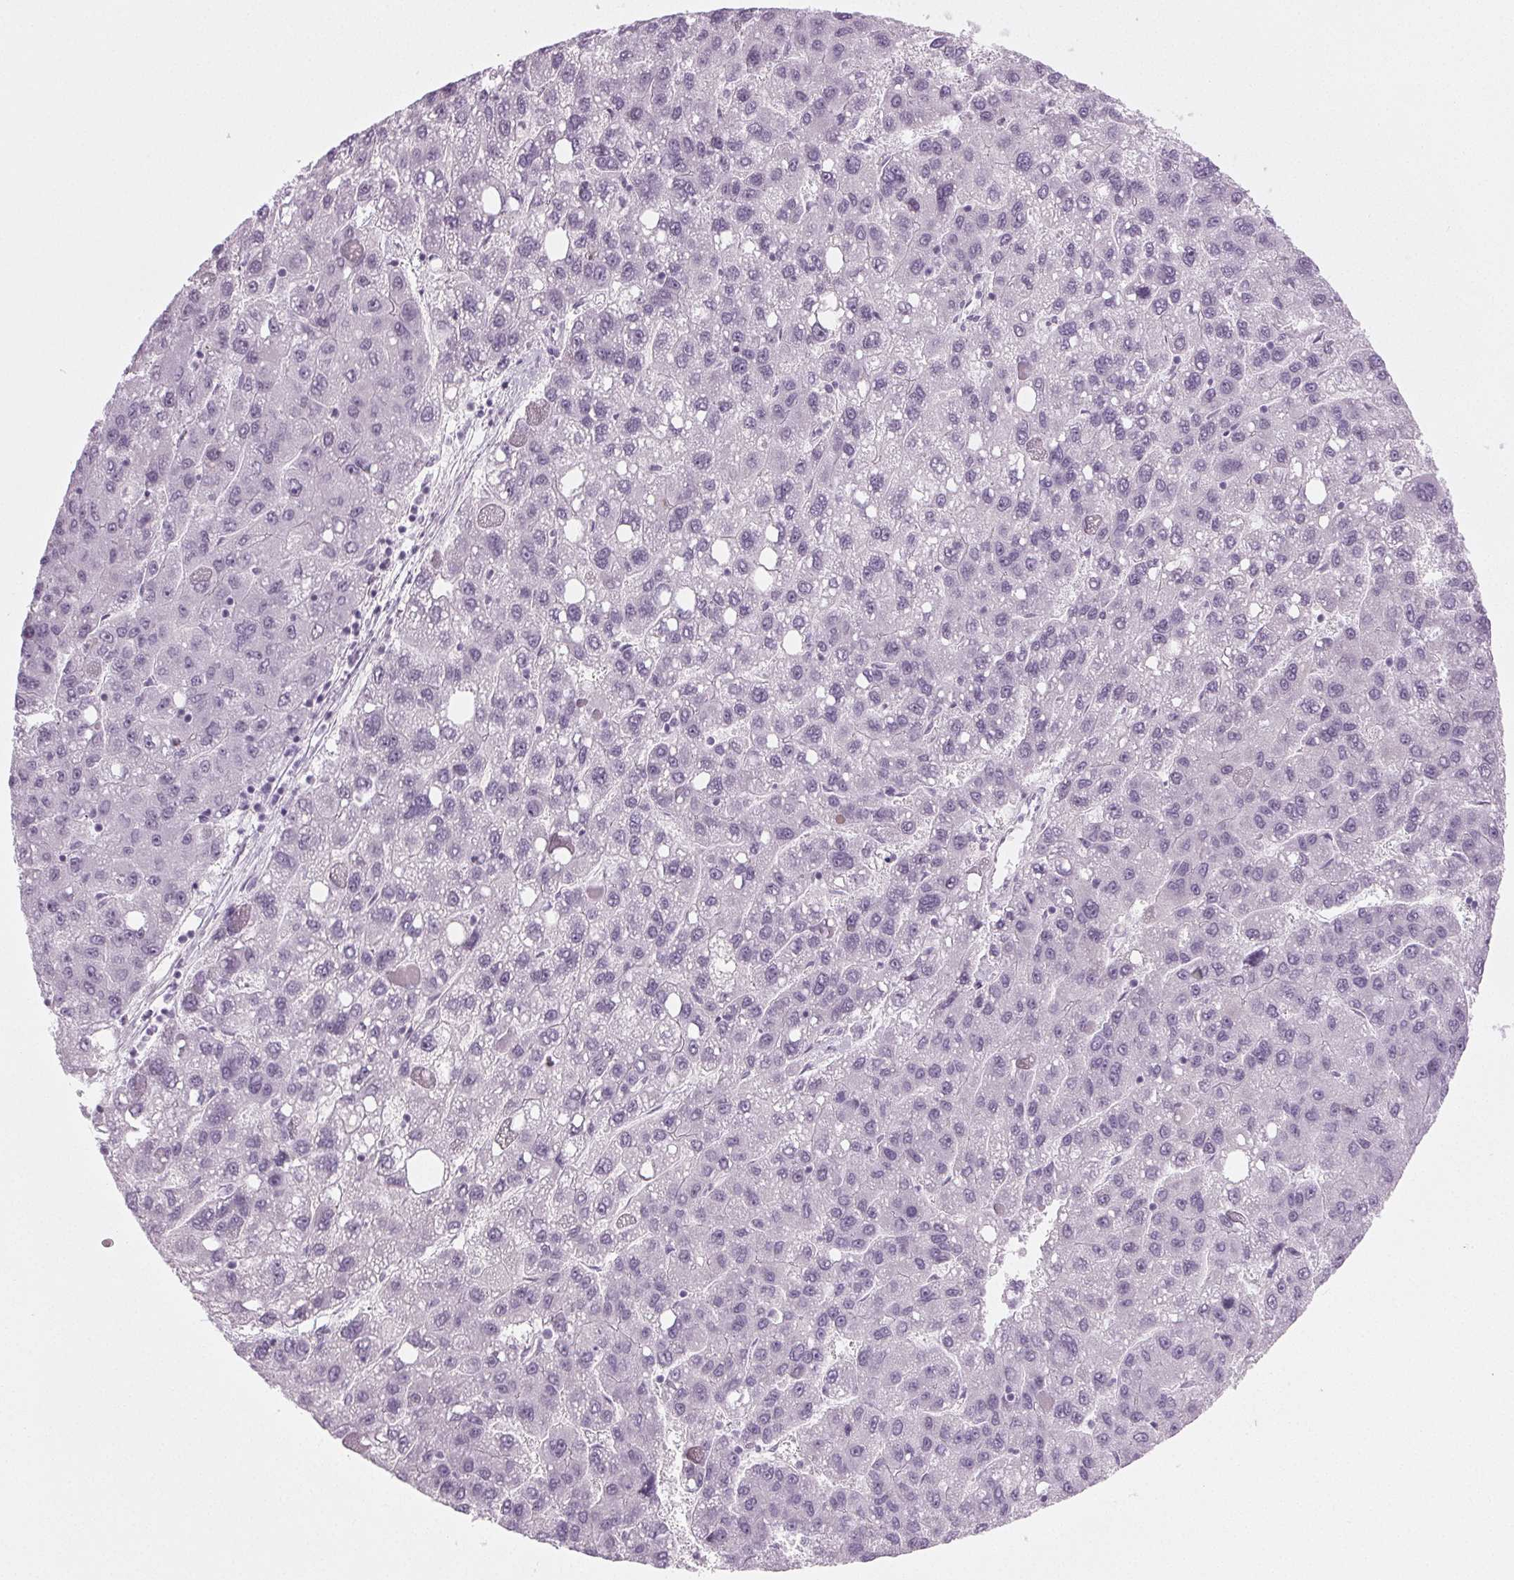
{"staining": {"intensity": "negative", "quantity": "none", "location": "none"}, "tissue": "liver cancer", "cell_type": "Tumor cells", "image_type": "cancer", "snomed": [{"axis": "morphology", "description": "Carcinoma, Hepatocellular, NOS"}, {"axis": "topography", "description": "Liver"}], "caption": "Immunohistochemistry (IHC) histopathology image of neoplastic tissue: liver hepatocellular carcinoma stained with DAB exhibits no significant protein expression in tumor cells. (Brightfield microscopy of DAB (3,3'-diaminobenzidine) IHC at high magnification).", "gene": "IGF2BP1", "patient": {"sex": "female", "age": 82}}